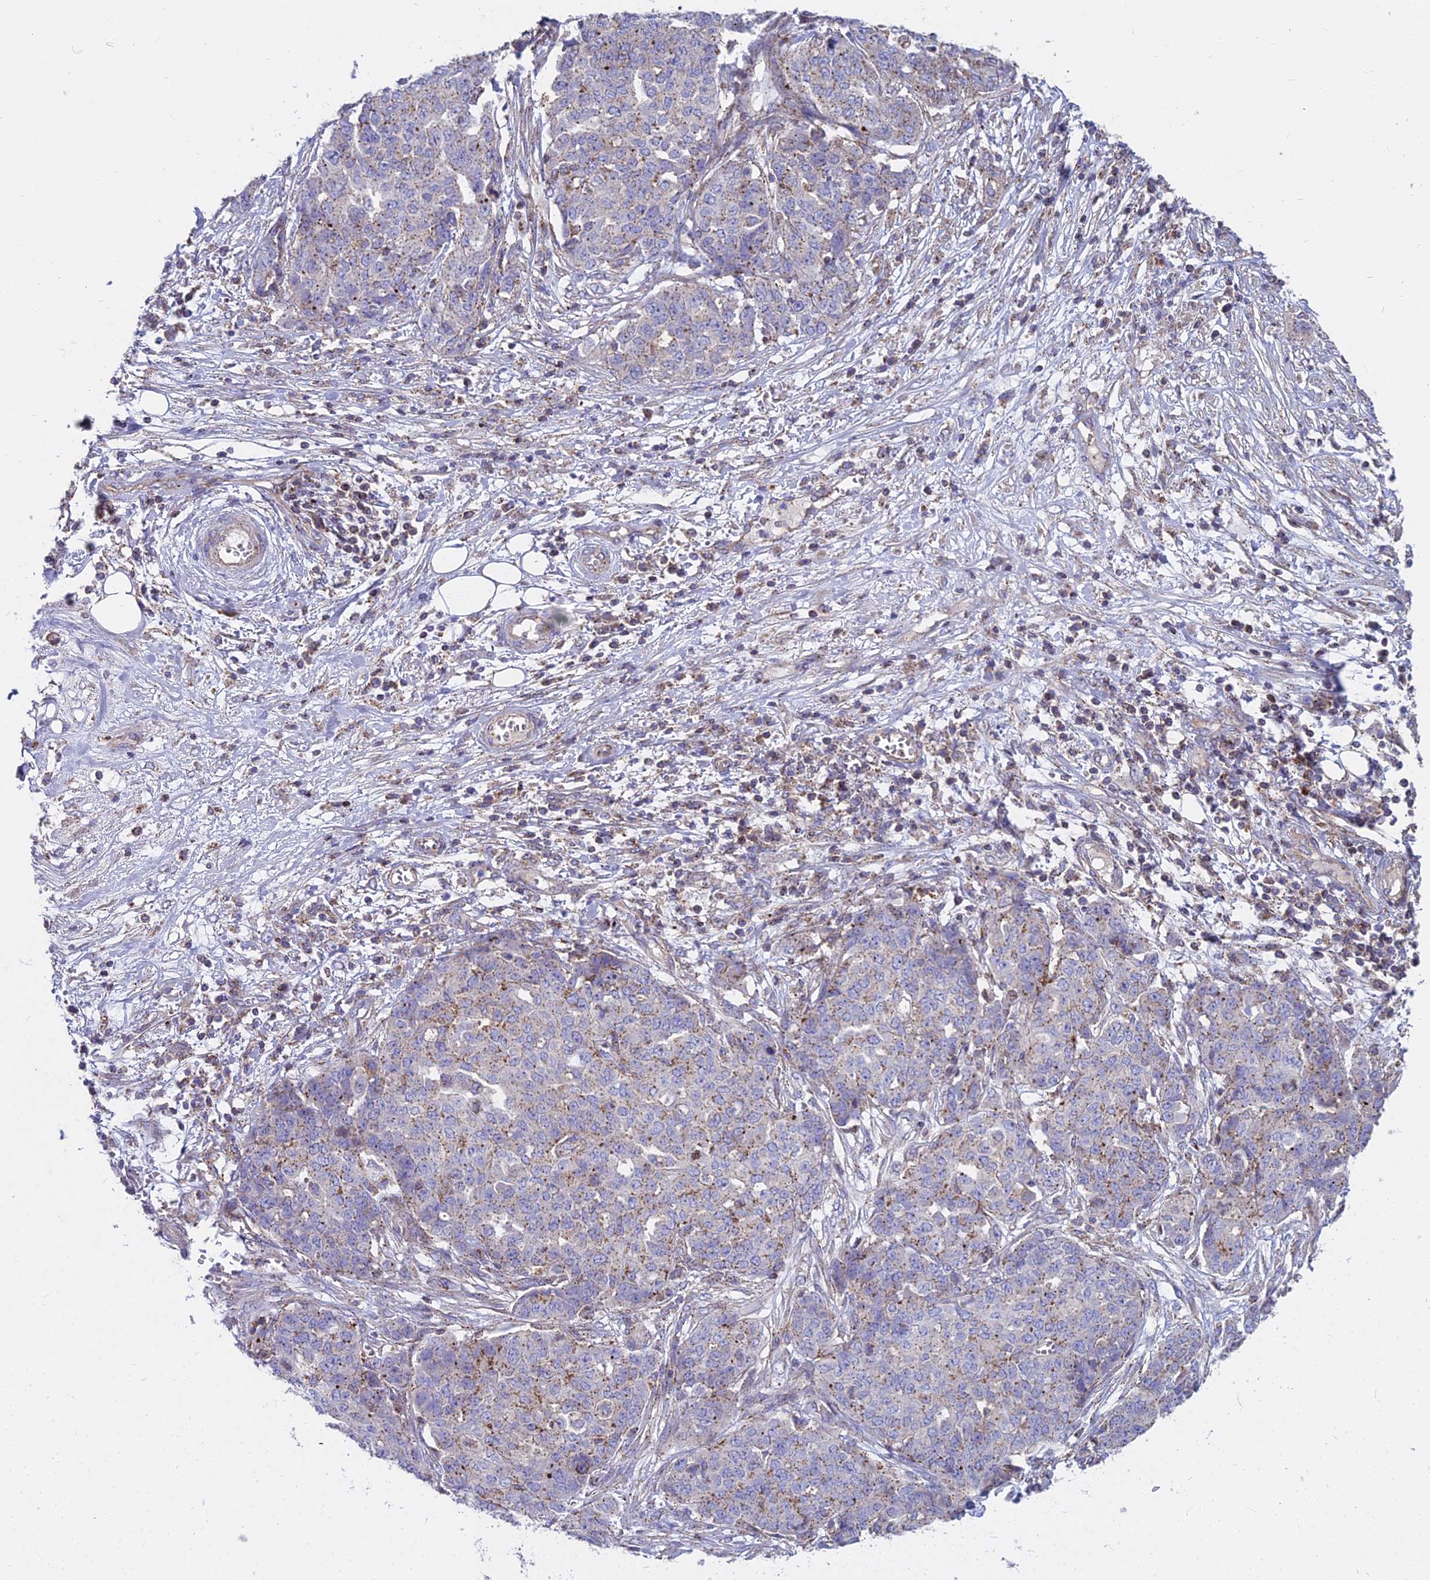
{"staining": {"intensity": "moderate", "quantity": "<25%", "location": "cytoplasmic/membranous"}, "tissue": "ovarian cancer", "cell_type": "Tumor cells", "image_type": "cancer", "snomed": [{"axis": "morphology", "description": "Cystadenocarcinoma, serous, NOS"}, {"axis": "topography", "description": "Soft tissue"}, {"axis": "topography", "description": "Ovary"}], "caption": "Ovarian cancer (serous cystadenocarcinoma) stained for a protein demonstrates moderate cytoplasmic/membranous positivity in tumor cells.", "gene": "FRMPD1", "patient": {"sex": "female", "age": 57}}